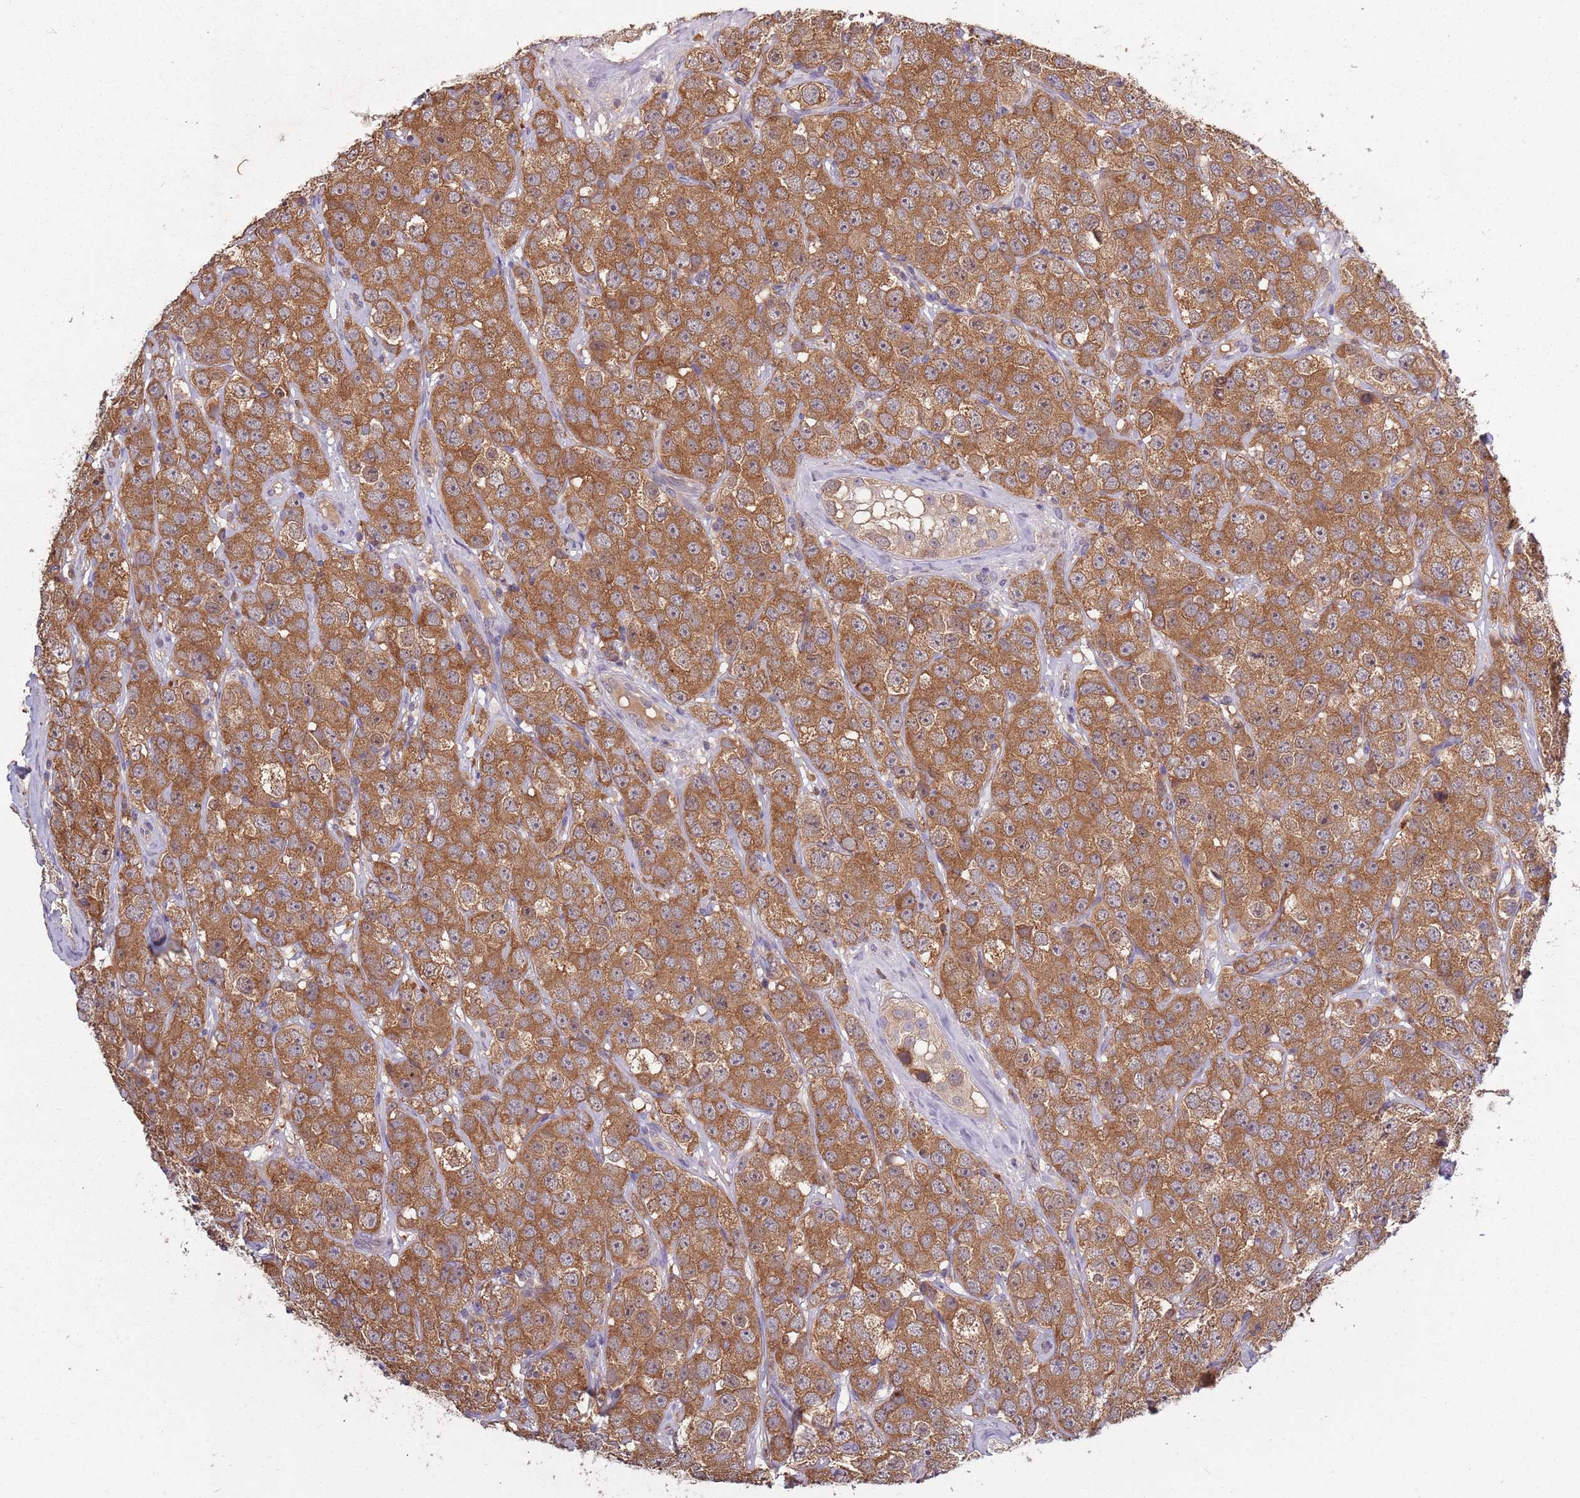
{"staining": {"intensity": "moderate", "quantity": ">75%", "location": "cytoplasmic/membranous"}, "tissue": "testis cancer", "cell_type": "Tumor cells", "image_type": "cancer", "snomed": [{"axis": "morphology", "description": "Seminoma, NOS"}, {"axis": "topography", "description": "Testis"}], "caption": "Seminoma (testis) stained with a brown dye shows moderate cytoplasmic/membranous positive positivity in about >75% of tumor cells.", "gene": "USP32", "patient": {"sex": "male", "age": 28}}